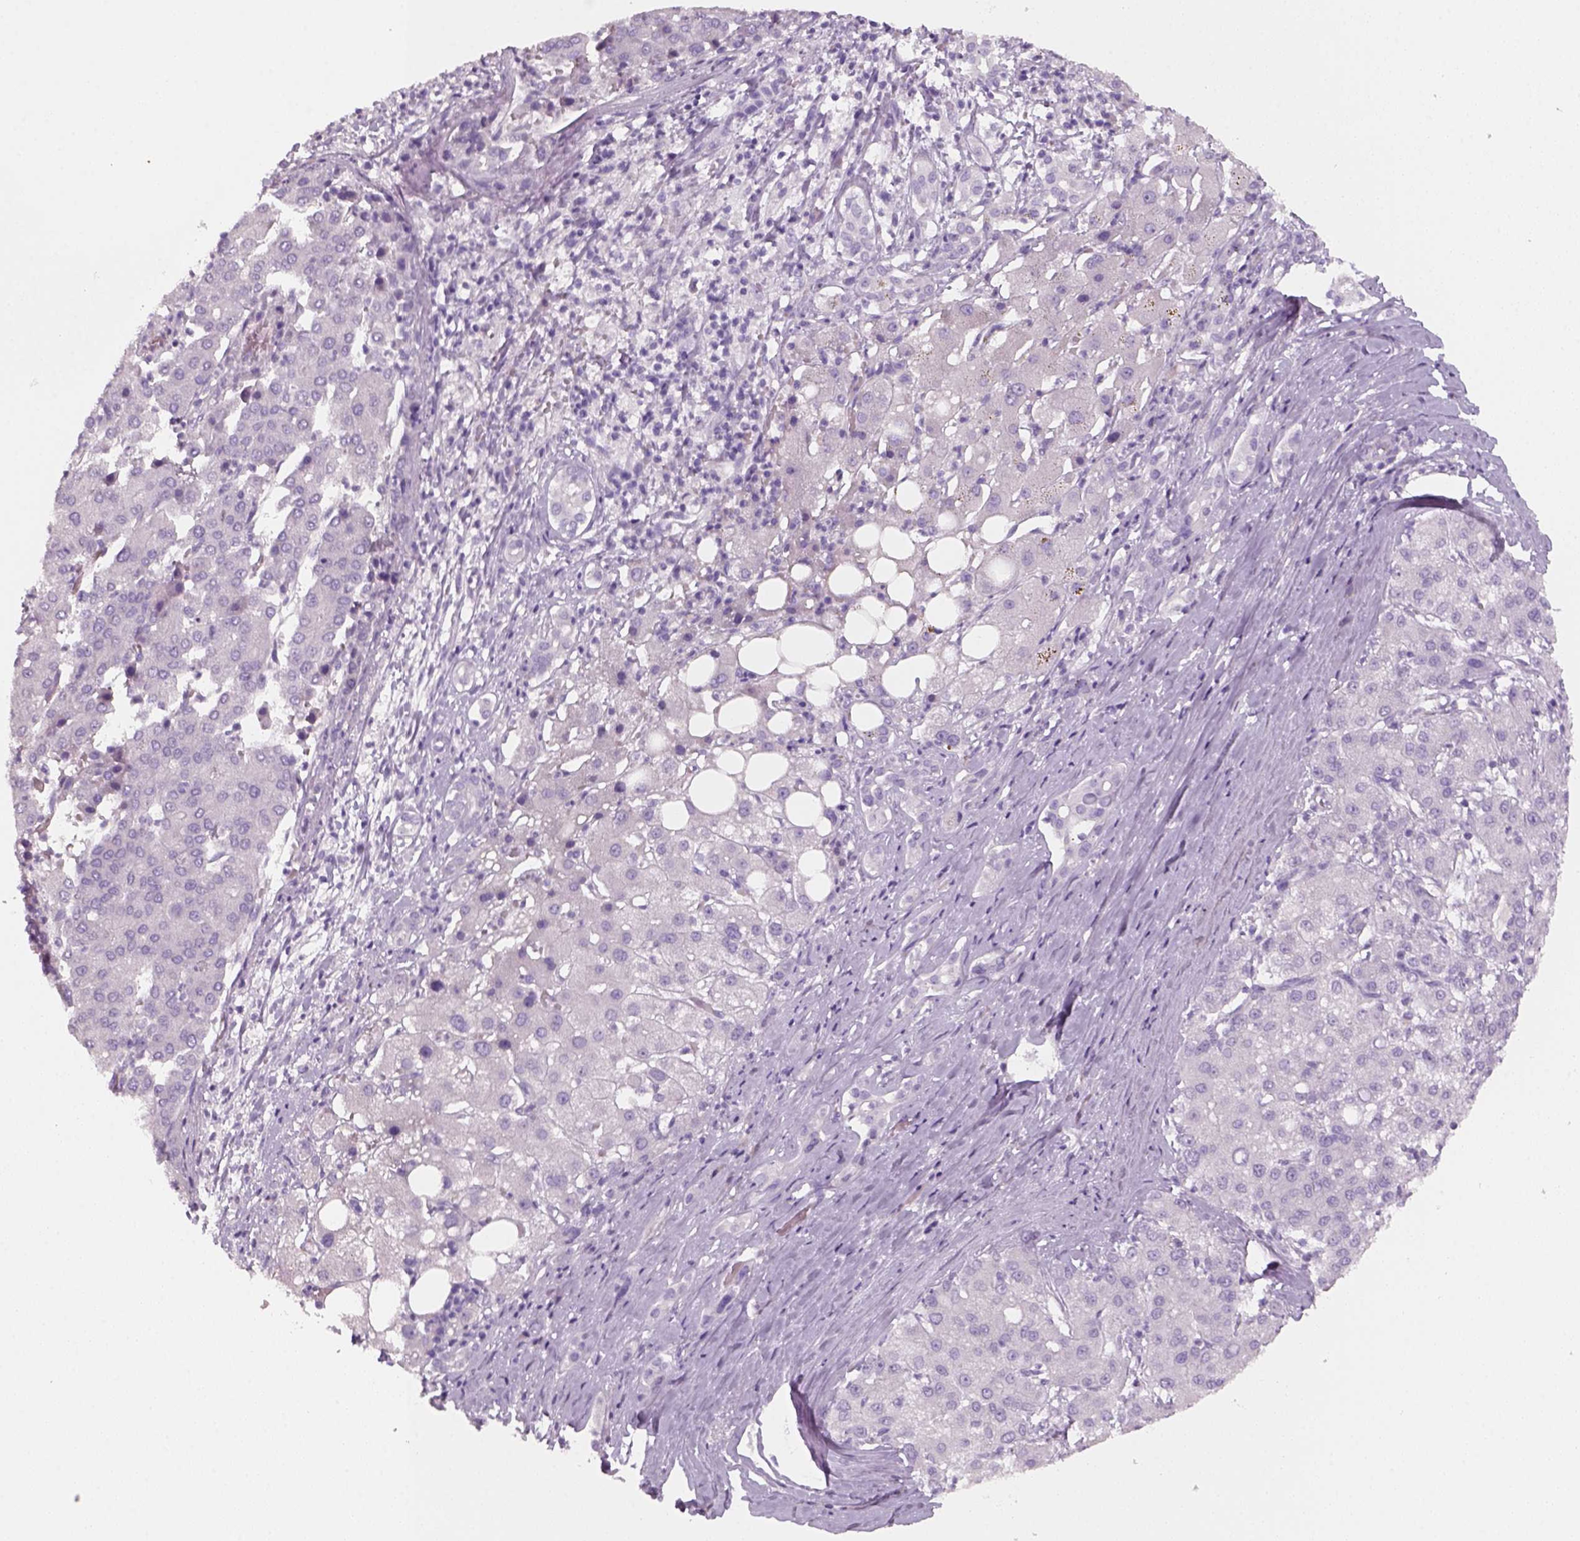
{"staining": {"intensity": "negative", "quantity": "none", "location": "none"}, "tissue": "liver cancer", "cell_type": "Tumor cells", "image_type": "cancer", "snomed": [{"axis": "morphology", "description": "Carcinoma, Hepatocellular, NOS"}, {"axis": "topography", "description": "Liver"}], "caption": "Hepatocellular carcinoma (liver) was stained to show a protein in brown. There is no significant positivity in tumor cells.", "gene": "KRT25", "patient": {"sex": "male", "age": 65}}